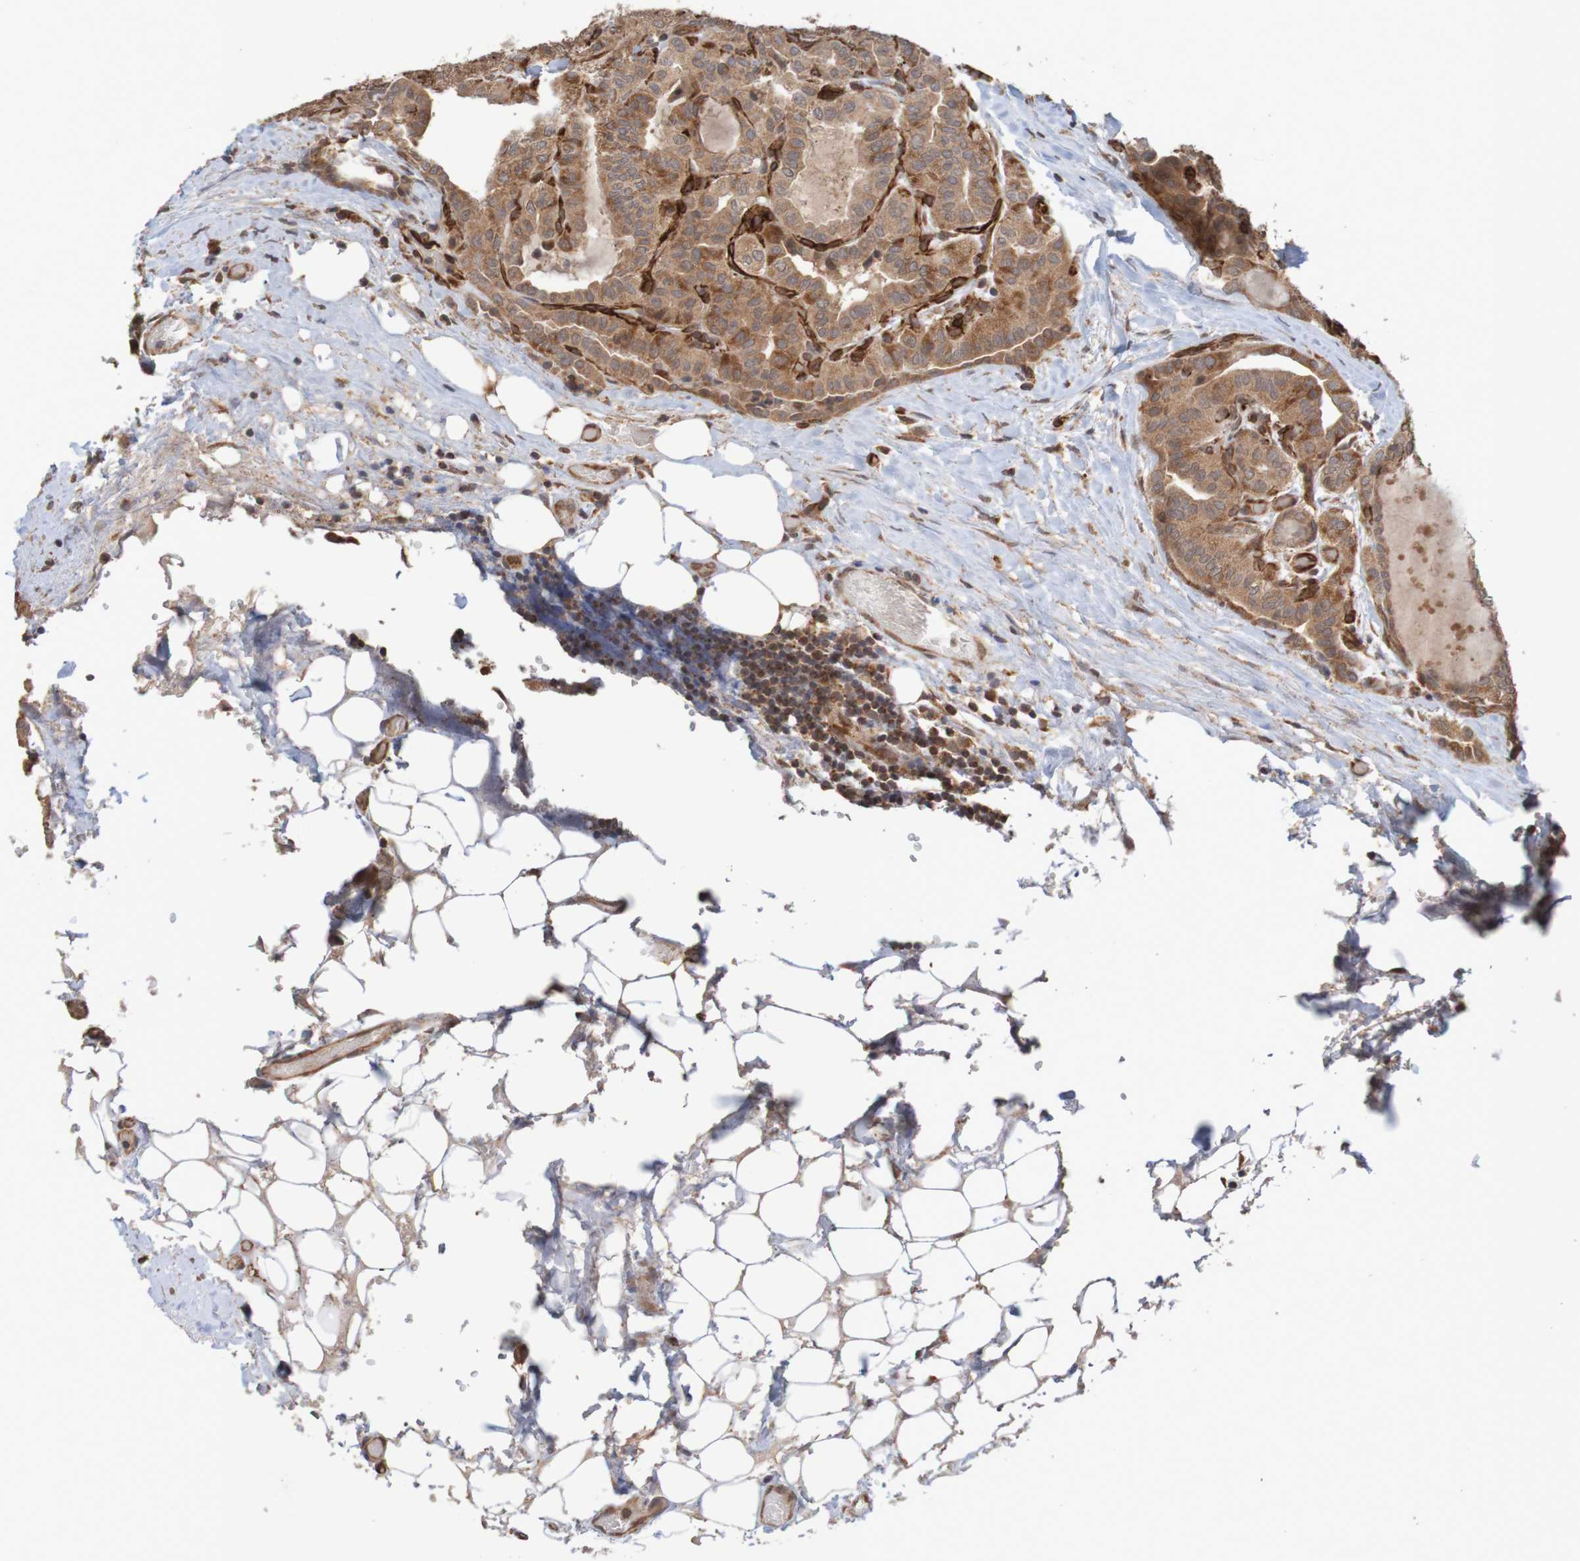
{"staining": {"intensity": "moderate", "quantity": ">75%", "location": "cytoplasmic/membranous"}, "tissue": "thyroid cancer", "cell_type": "Tumor cells", "image_type": "cancer", "snomed": [{"axis": "morphology", "description": "Papillary adenocarcinoma, NOS"}, {"axis": "topography", "description": "Thyroid gland"}], "caption": "A medium amount of moderate cytoplasmic/membranous expression is present in about >75% of tumor cells in thyroid papillary adenocarcinoma tissue.", "gene": "MRPL52", "patient": {"sex": "male", "age": 77}}